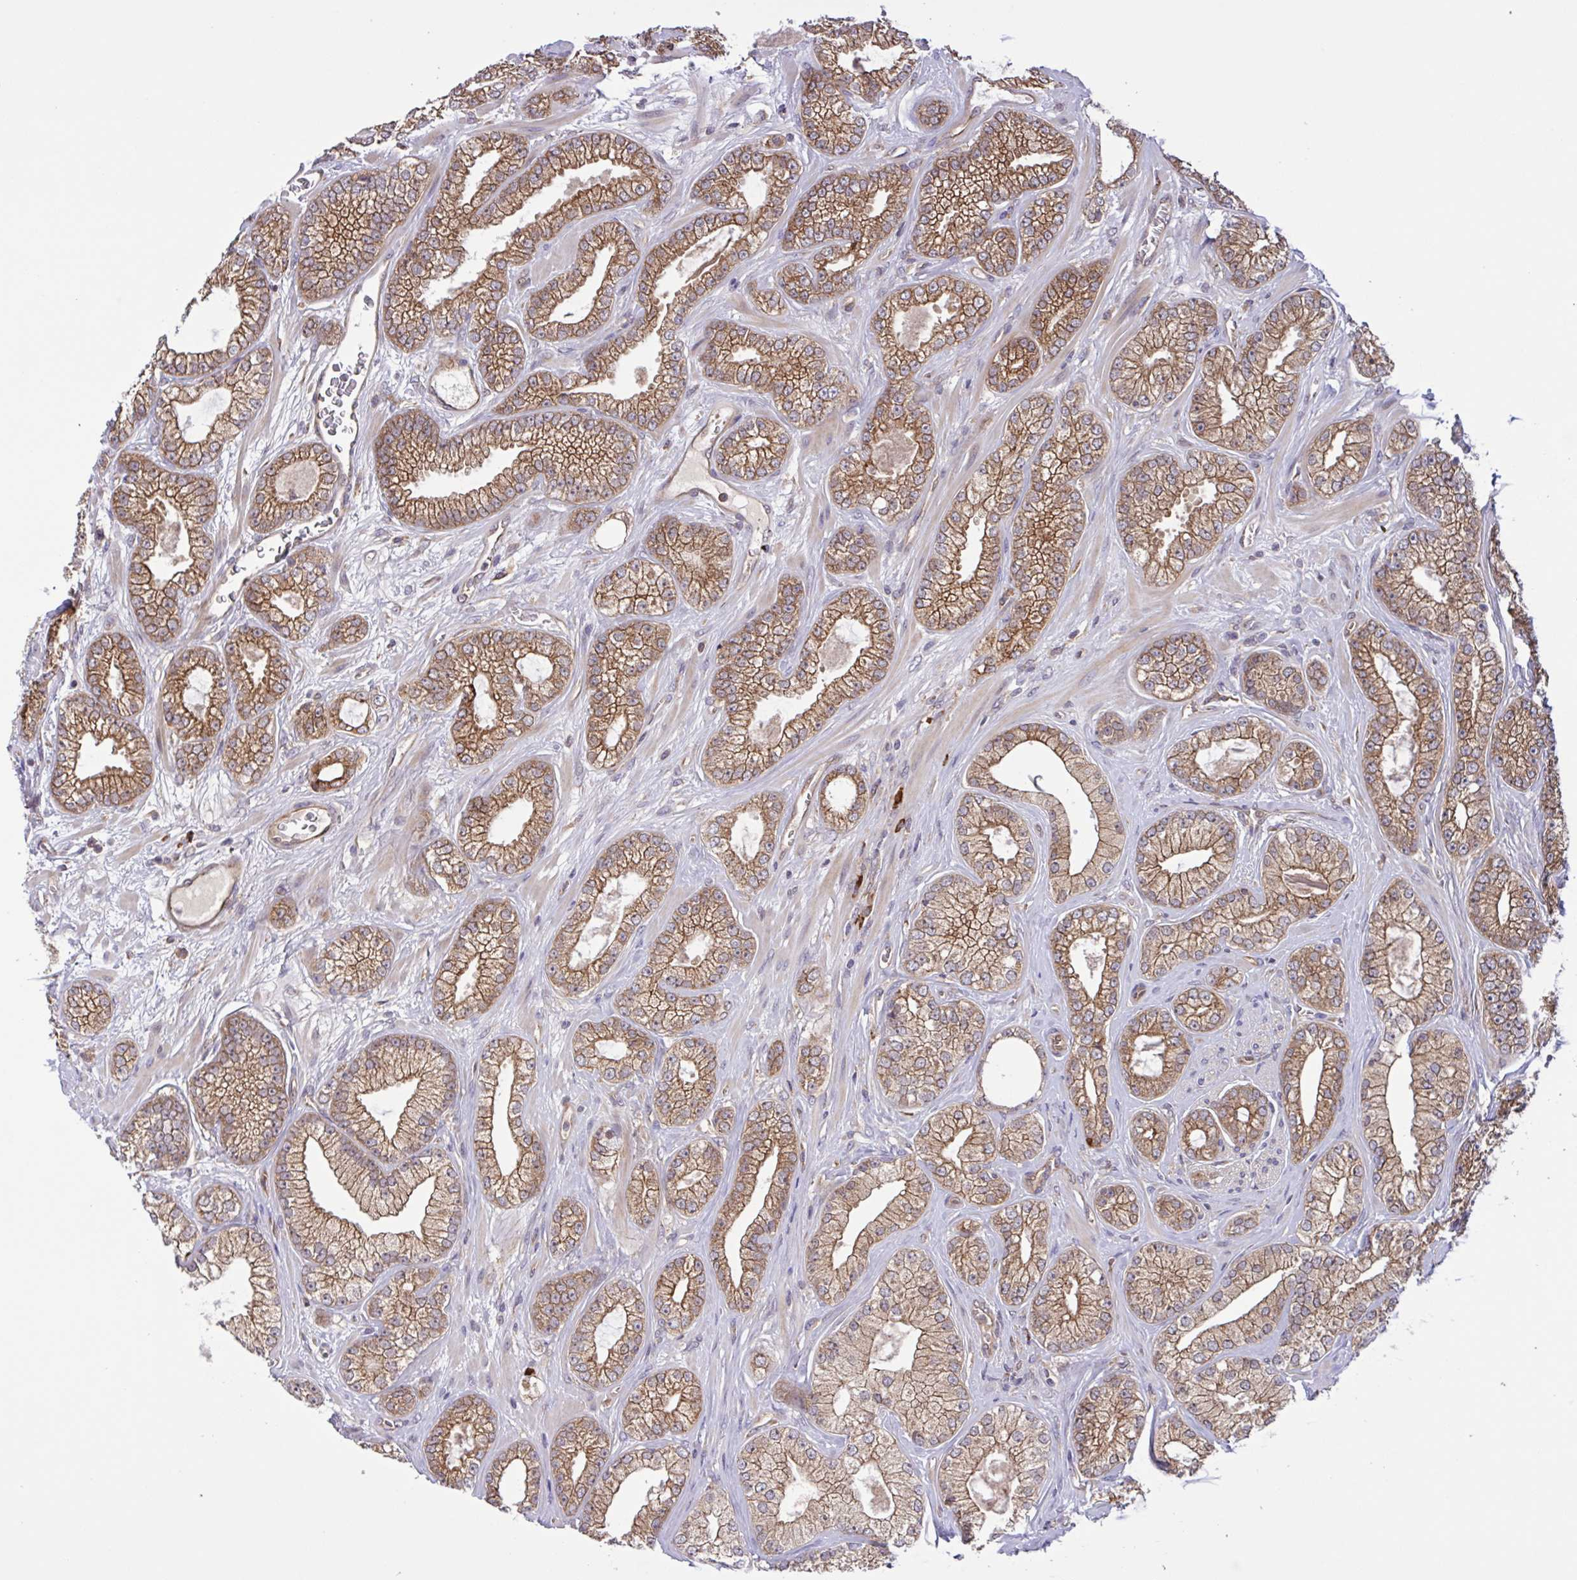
{"staining": {"intensity": "moderate", "quantity": ">75%", "location": "cytoplasmic/membranous"}, "tissue": "prostate cancer", "cell_type": "Tumor cells", "image_type": "cancer", "snomed": [{"axis": "morphology", "description": "Adenocarcinoma, High grade"}, {"axis": "topography", "description": "Prostate"}], "caption": "Immunohistochemistry micrograph of neoplastic tissue: adenocarcinoma (high-grade) (prostate) stained using IHC shows medium levels of moderate protein expression localized specifically in the cytoplasmic/membranous of tumor cells, appearing as a cytoplasmic/membranous brown color.", "gene": "INTS10", "patient": {"sex": "male", "age": 66}}